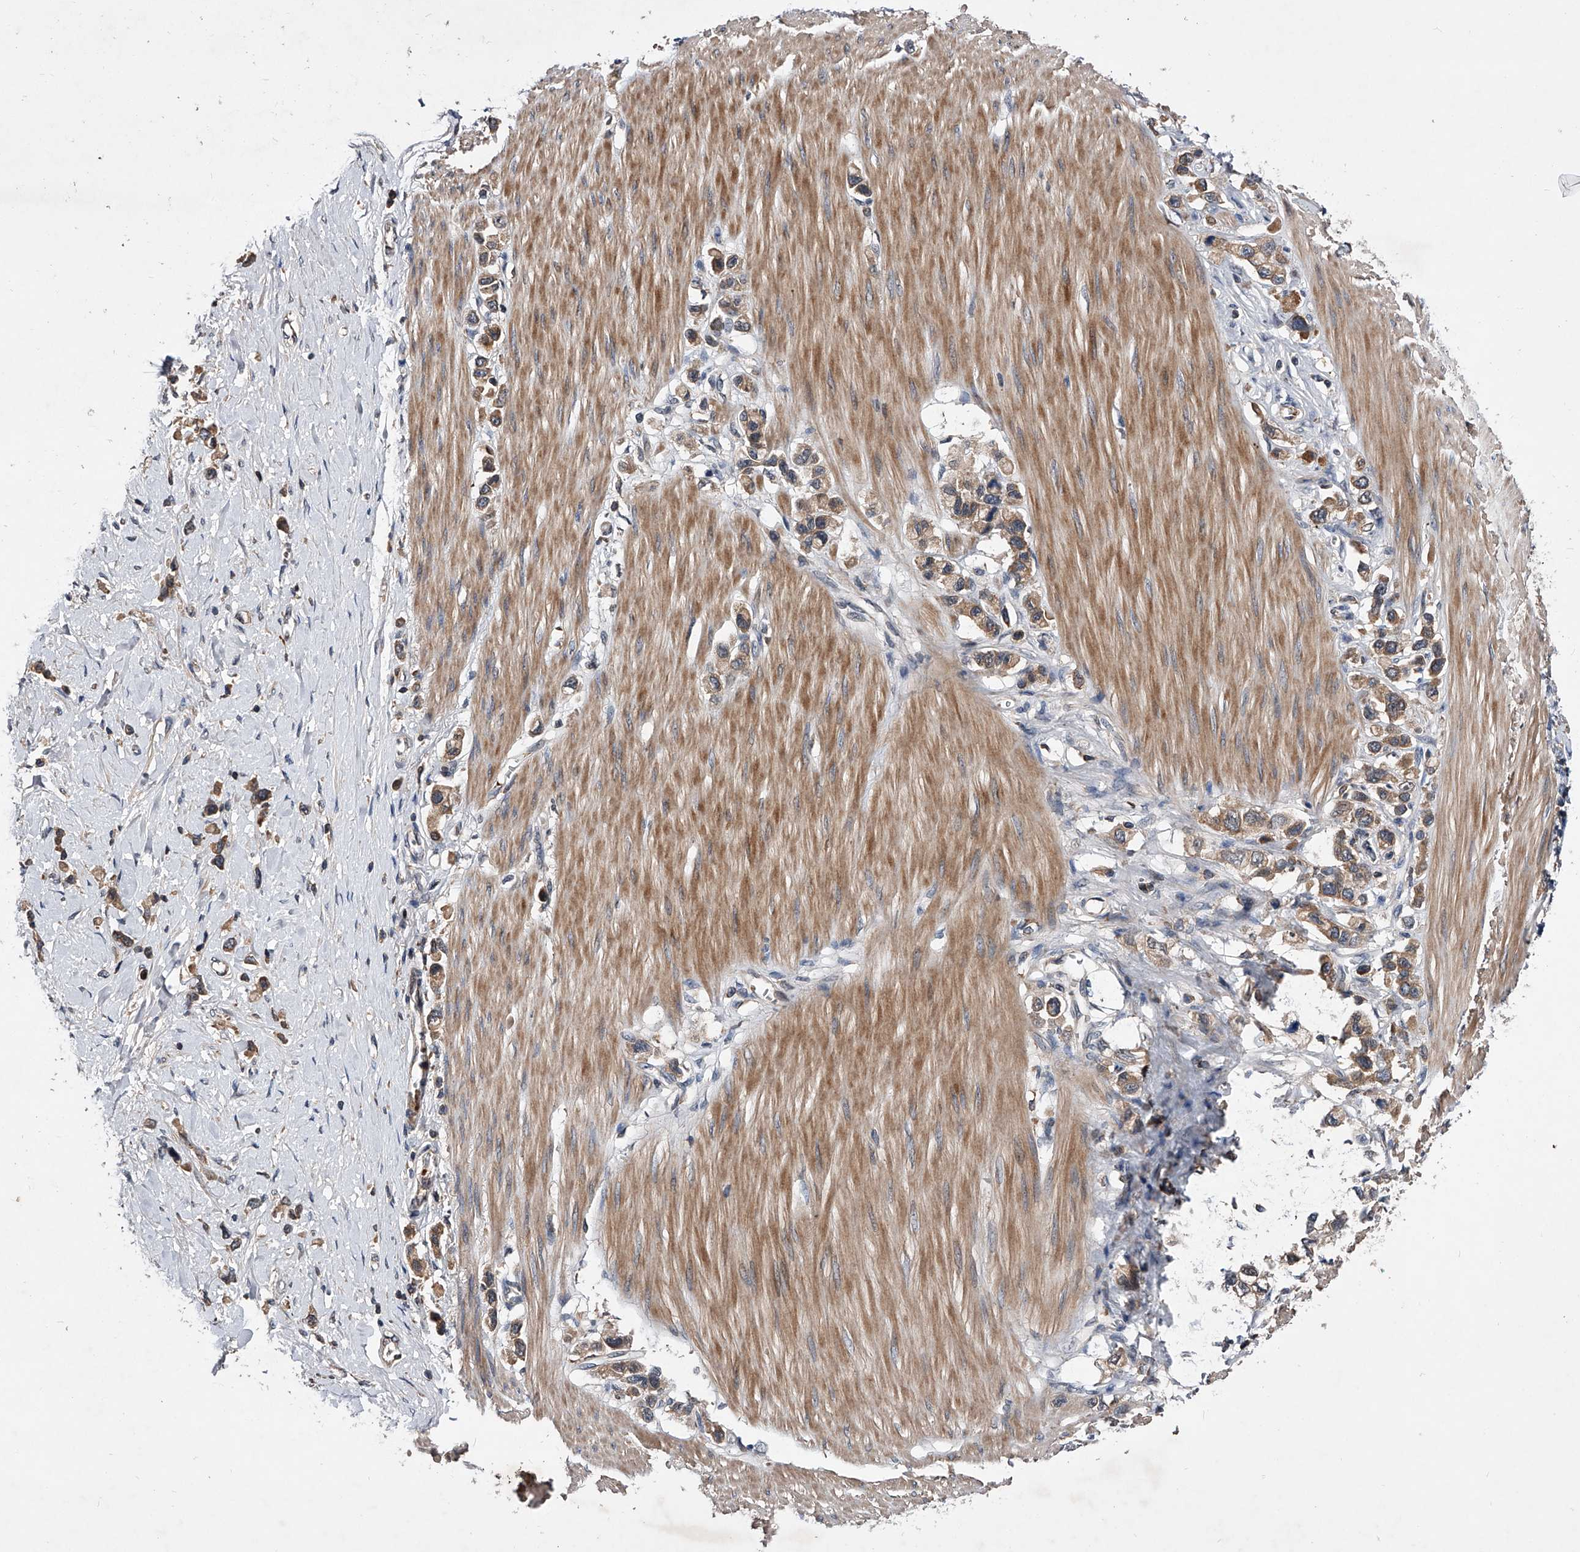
{"staining": {"intensity": "weak", "quantity": ">75%", "location": "cytoplasmic/membranous"}, "tissue": "stomach cancer", "cell_type": "Tumor cells", "image_type": "cancer", "snomed": [{"axis": "morphology", "description": "Adenocarcinoma, NOS"}, {"axis": "topography", "description": "Stomach"}], "caption": "A high-resolution histopathology image shows immunohistochemistry (IHC) staining of stomach adenocarcinoma, which exhibits weak cytoplasmic/membranous positivity in about >75% of tumor cells.", "gene": "ZNF30", "patient": {"sex": "female", "age": 65}}